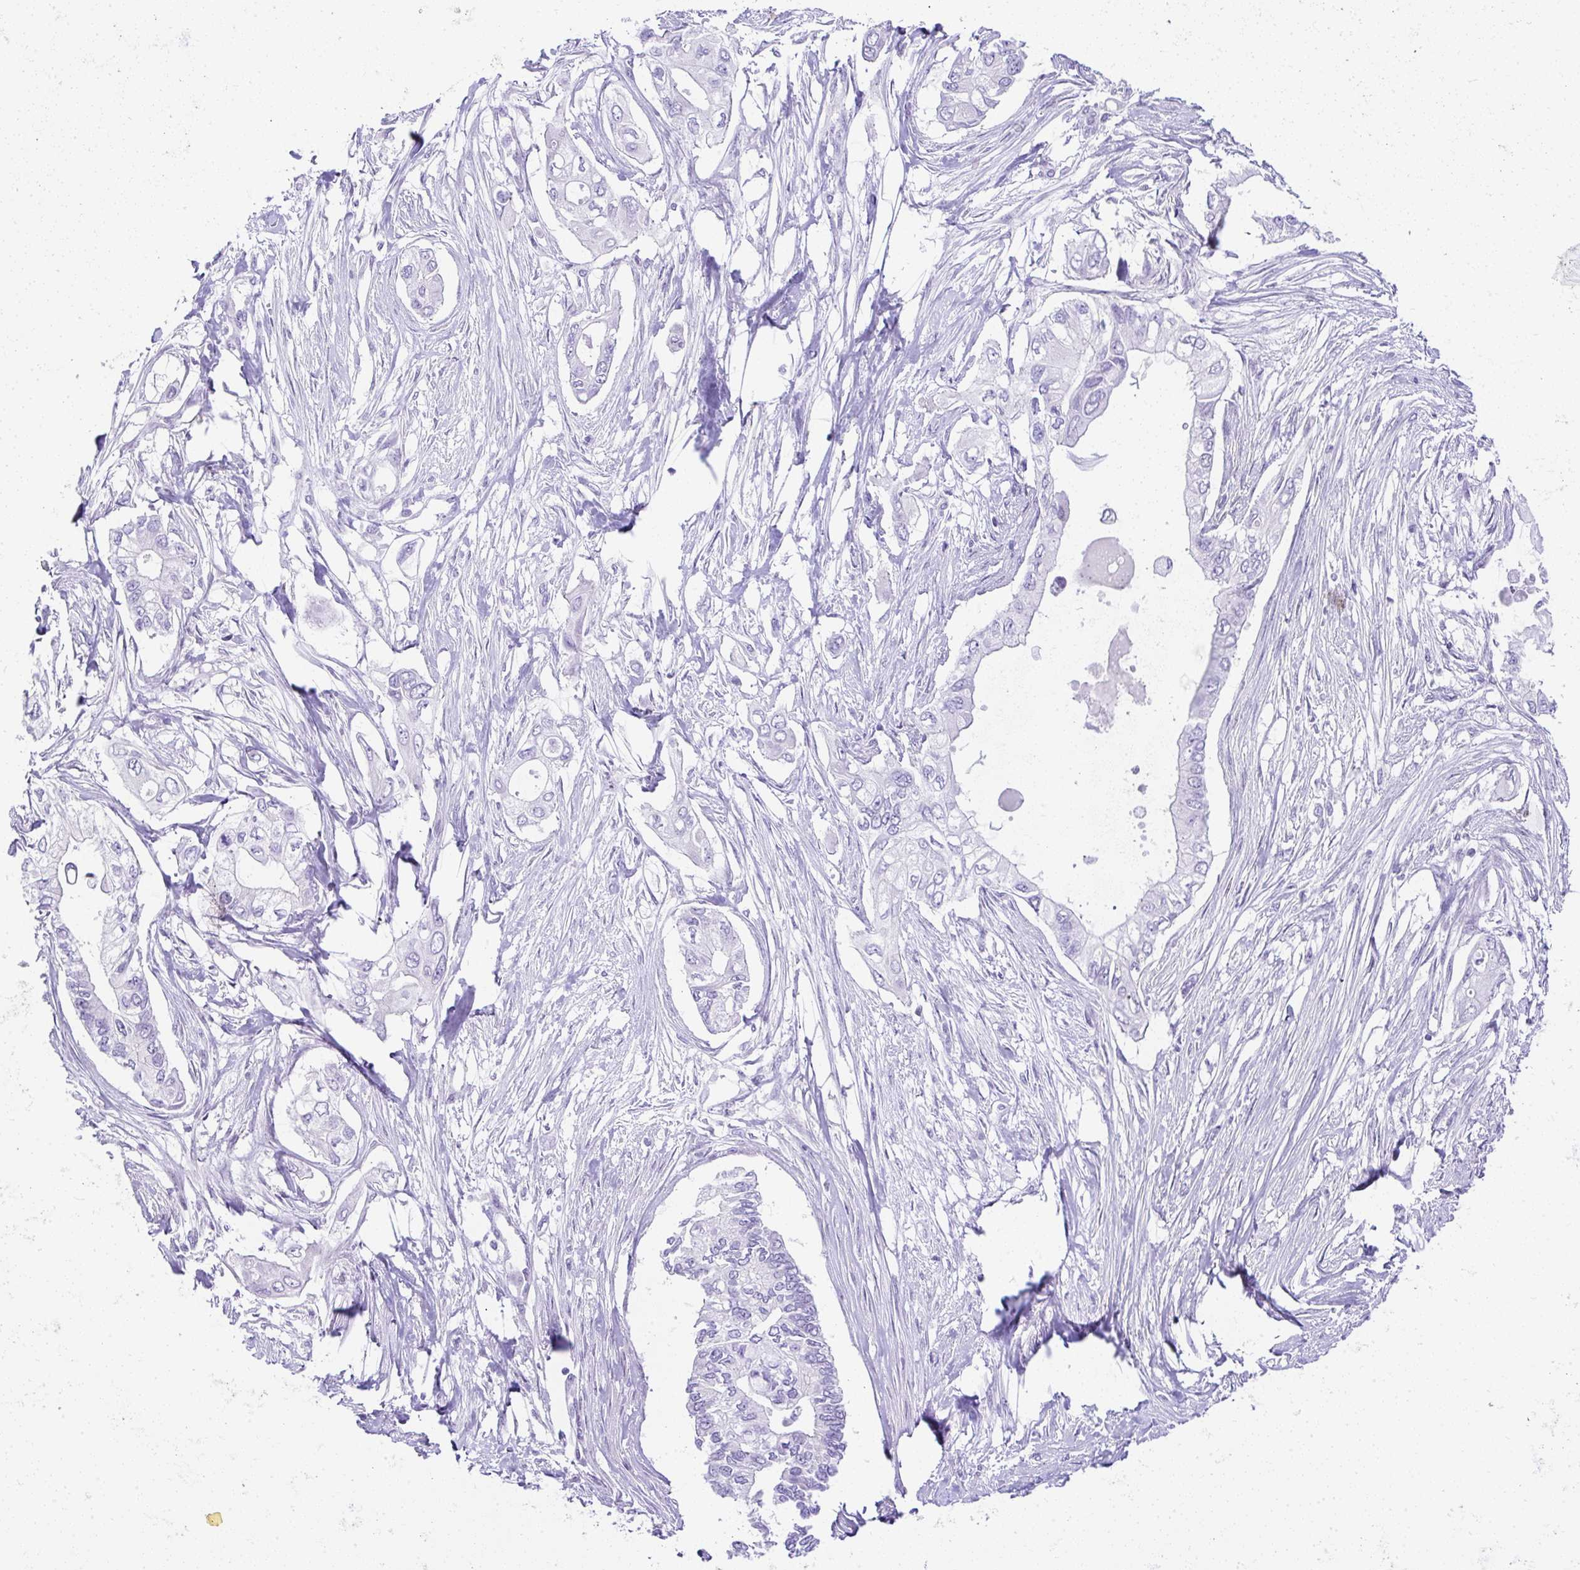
{"staining": {"intensity": "negative", "quantity": "none", "location": "none"}, "tissue": "pancreatic cancer", "cell_type": "Tumor cells", "image_type": "cancer", "snomed": [{"axis": "morphology", "description": "Adenocarcinoma, NOS"}, {"axis": "topography", "description": "Pancreas"}], "caption": "The micrograph shows no significant expression in tumor cells of pancreatic adenocarcinoma.", "gene": "RNF183", "patient": {"sex": "female", "age": 63}}